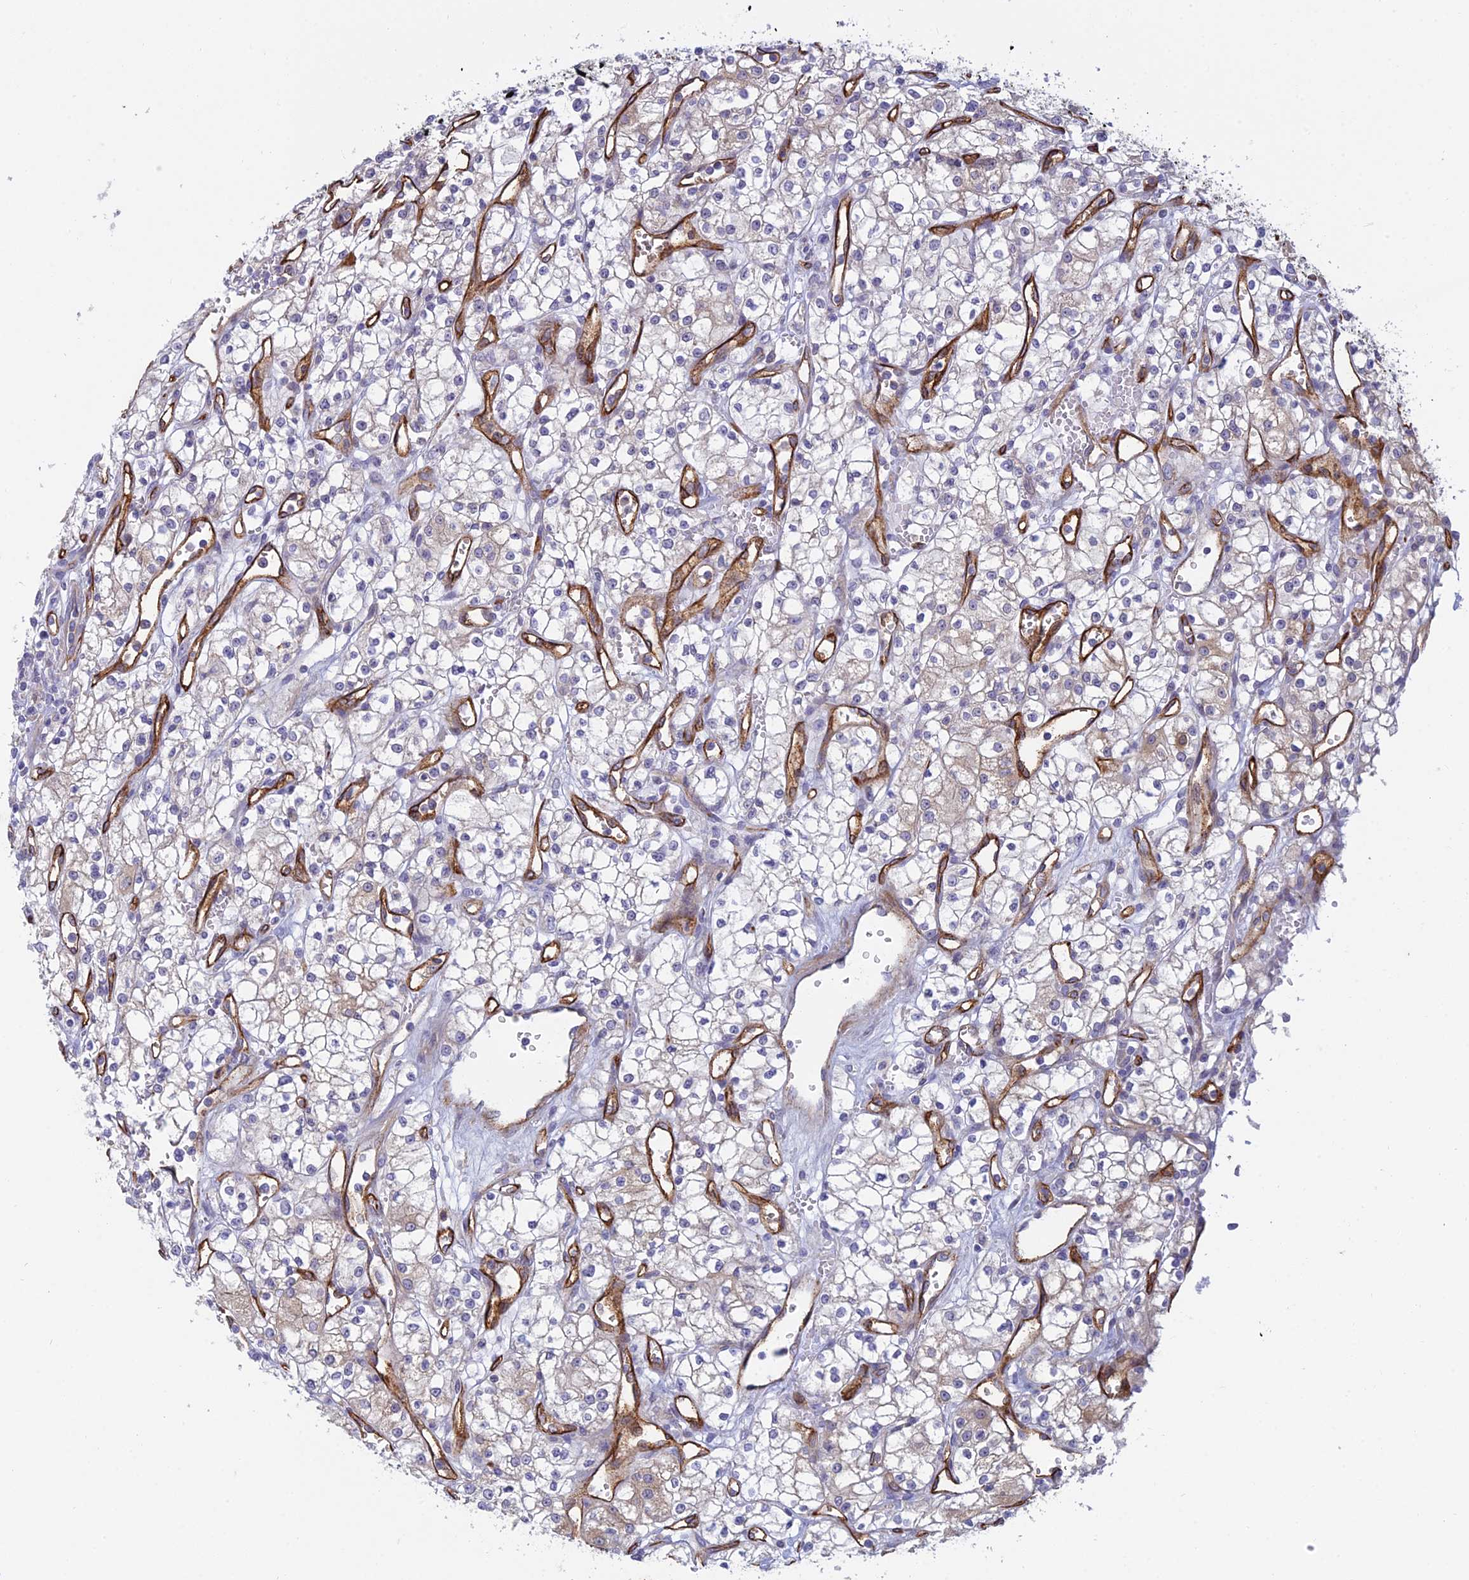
{"staining": {"intensity": "negative", "quantity": "none", "location": "none"}, "tissue": "renal cancer", "cell_type": "Tumor cells", "image_type": "cancer", "snomed": [{"axis": "morphology", "description": "Adenocarcinoma, NOS"}, {"axis": "topography", "description": "Kidney"}], "caption": "Renal adenocarcinoma was stained to show a protein in brown. There is no significant expression in tumor cells.", "gene": "DUS2", "patient": {"sex": "male", "age": 59}}